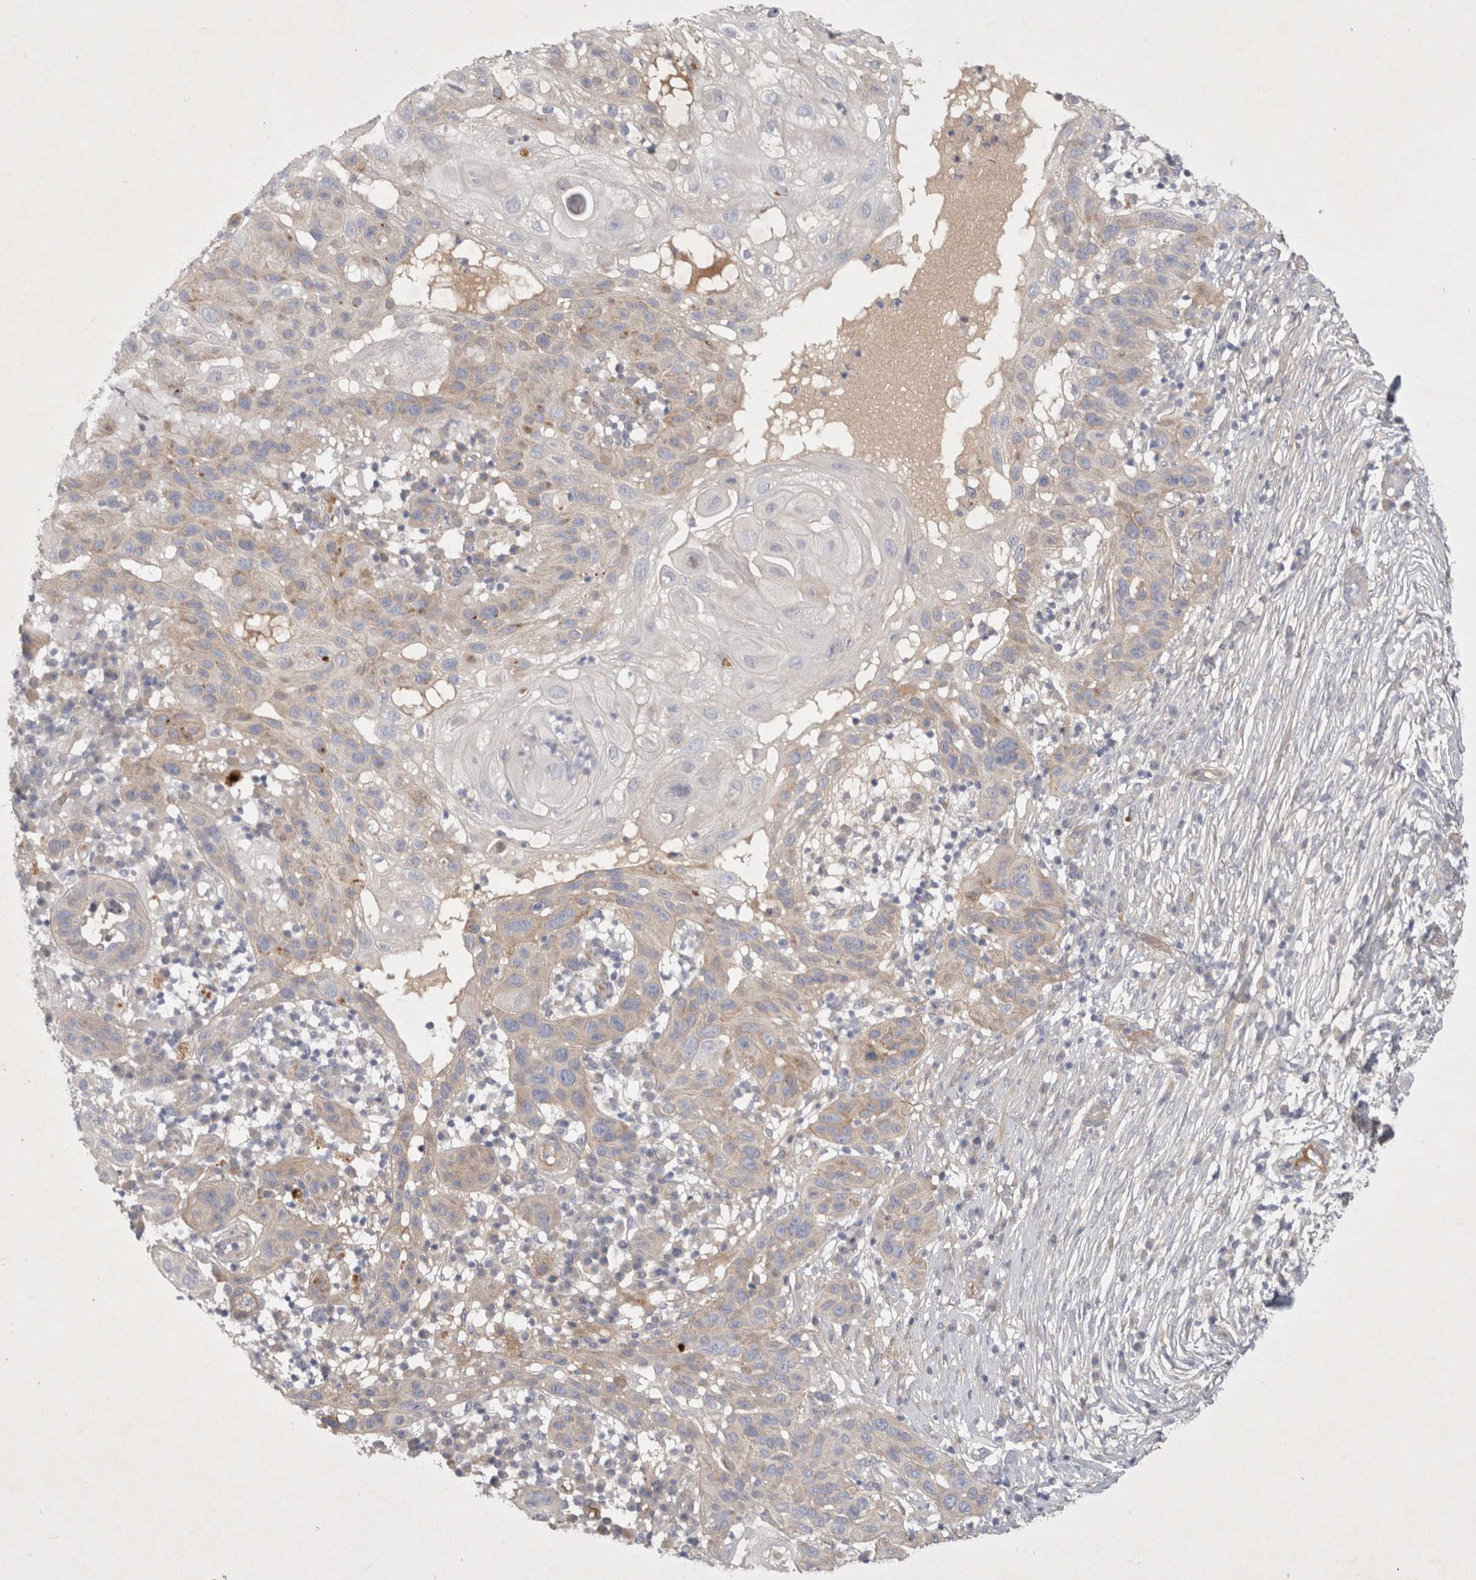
{"staining": {"intensity": "moderate", "quantity": "<25%", "location": "cytoplasmic/membranous"}, "tissue": "skin cancer", "cell_type": "Tumor cells", "image_type": "cancer", "snomed": [{"axis": "morphology", "description": "Normal tissue, NOS"}, {"axis": "morphology", "description": "Squamous cell carcinoma, NOS"}, {"axis": "topography", "description": "Skin"}], "caption": "Human squamous cell carcinoma (skin) stained with a brown dye demonstrates moderate cytoplasmic/membranous positive positivity in about <25% of tumor cells.", "gene": "BZW2", "patient": {"sex": "female", "age": 96}}